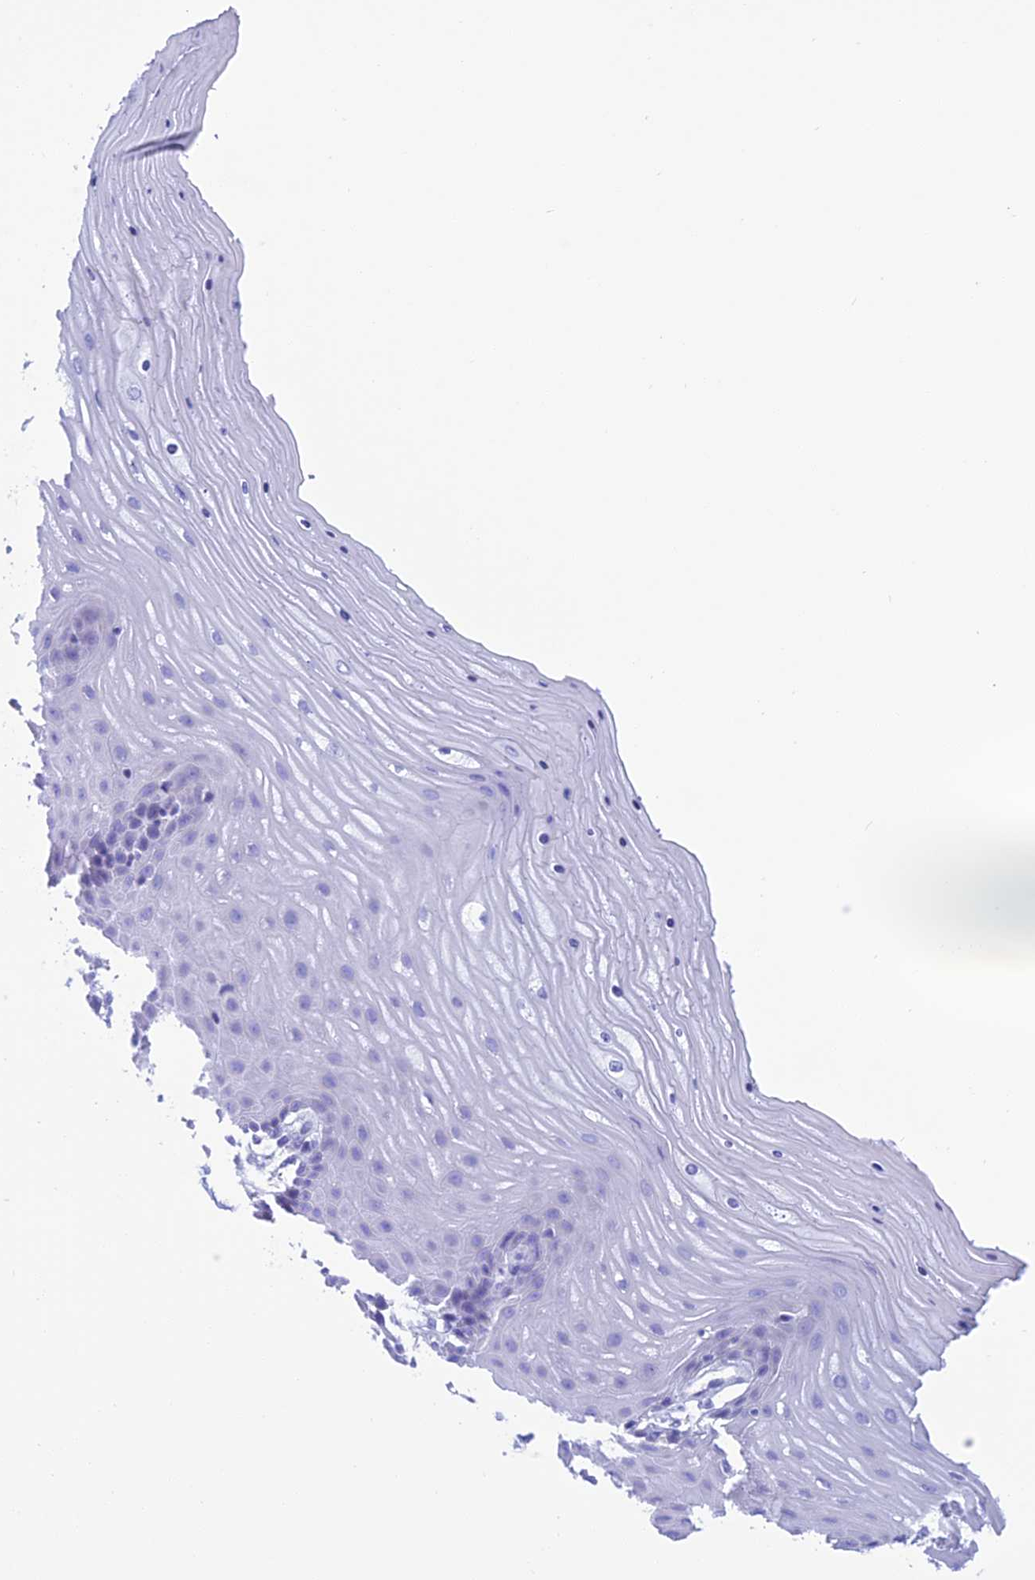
{"staining": {"intensity": "negative", "quantity": "none", "location": "none"}, "tissue": "cervix", "cell_type": "Glandular cells", "image_type": "normal", "snomed": [{"axis": "morphology", "description": "Normal tissue, NOS"}, {"axis": "topography", "description": "Cervix"}], "caption": "Immunohistochemistry of benign human cervix exhibits no staining in glandular cells.", "gene": "NXPE4", "patient": {"sex": "female", "age": 55}}